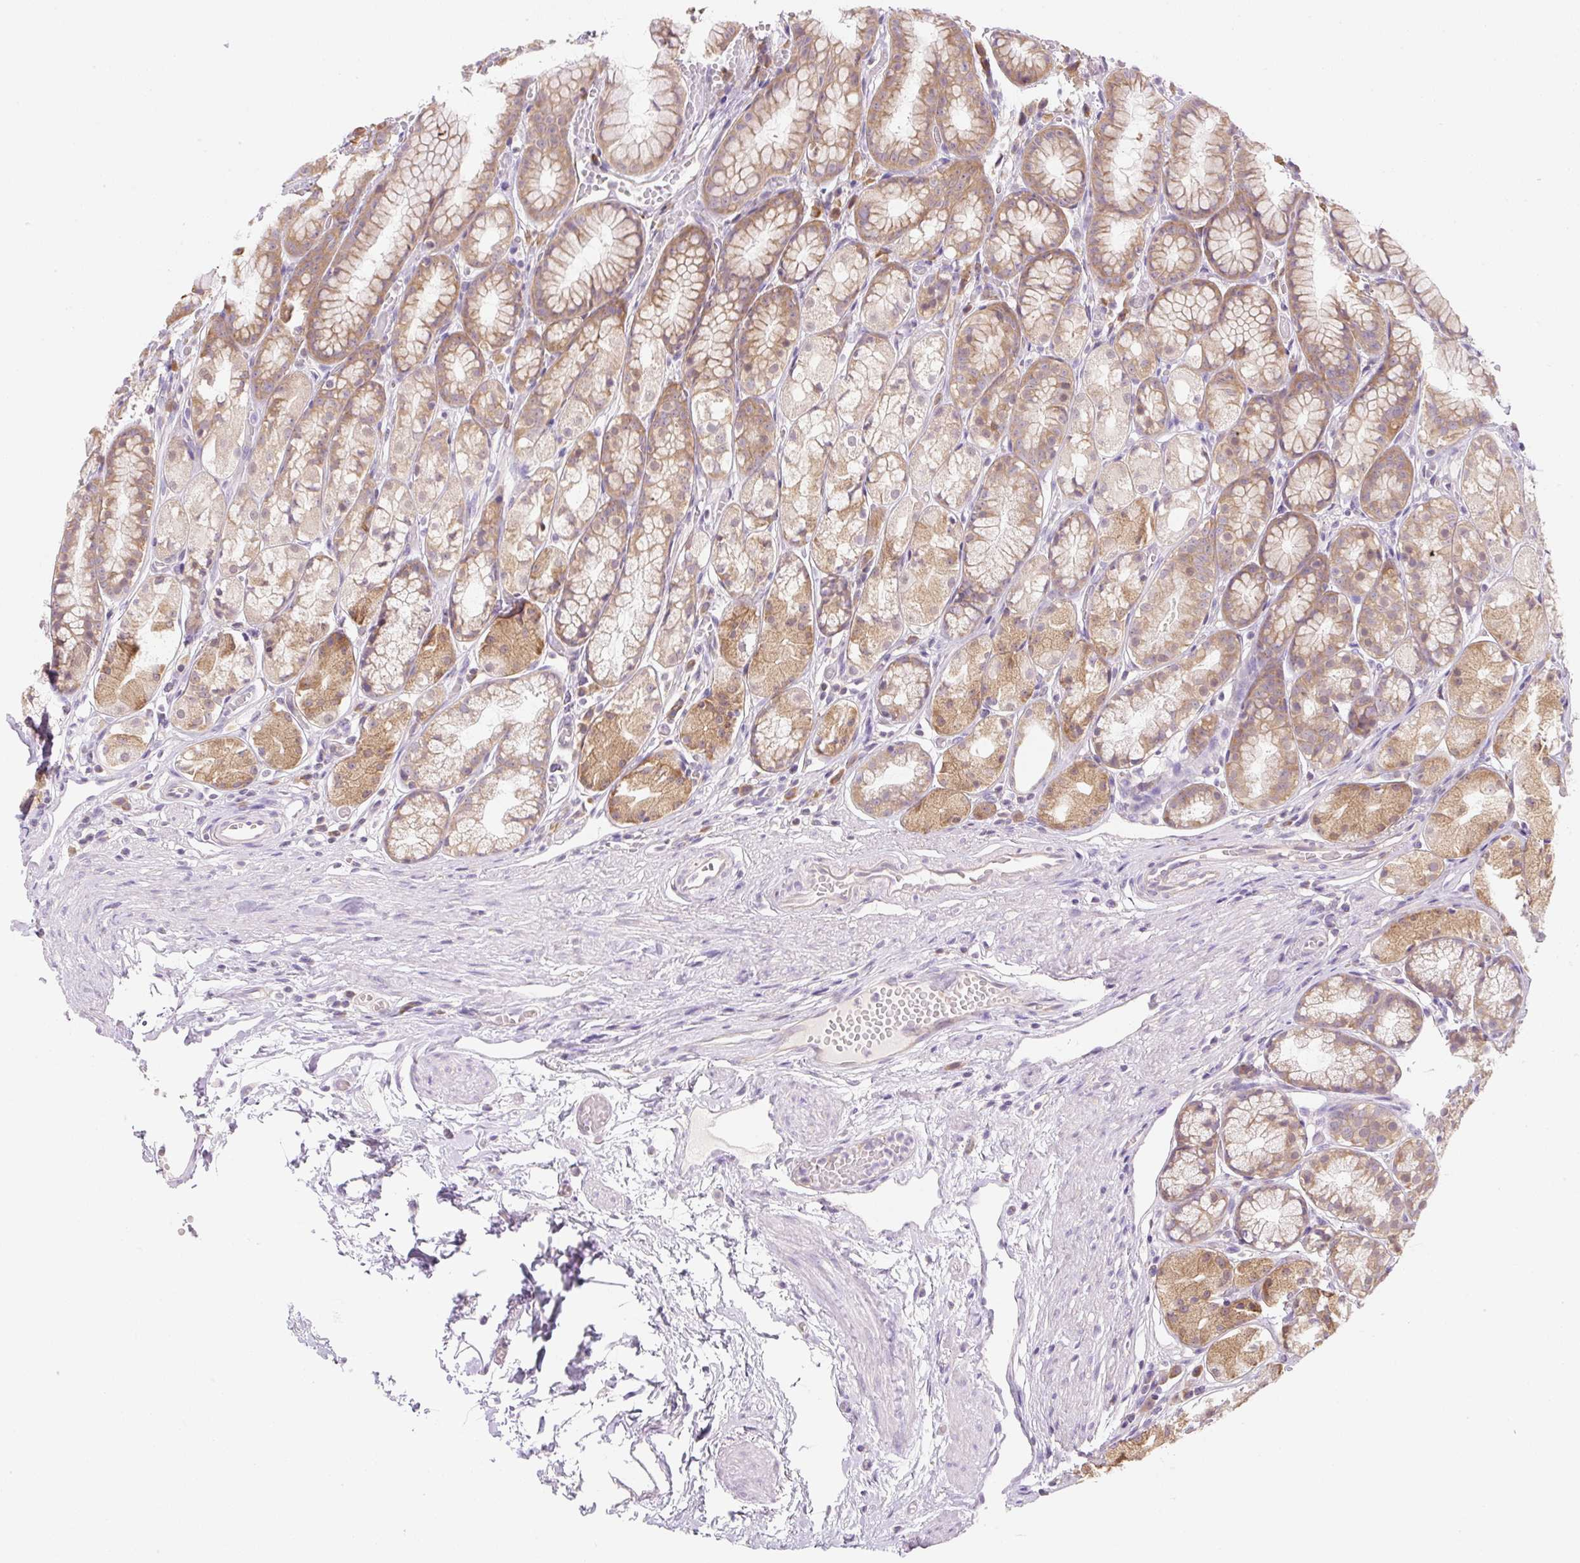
{"staining": {"intensity": "moderate", "quantity": ">75%", "location": "cytoplasmic/membranous"}, "tissue": "stomach", "cell_type": "Glandular cells", "image_type": "normal", "snomed": [{"axis": "morphology", "description": "Normal tissue, NOS"}, {"axis": "topography", "description": "Smooth muscle"}, {"axis": "topography", "description": "Stomach"}], "caption": "This histopathology image demonstrates IHC staining of benign human stomach, with medium moderate cytoplasmic/membranous positivity in about >75% of glandular cells.", "gene": "RPL18A", "patient": {"sex": "male", "age": 70}}